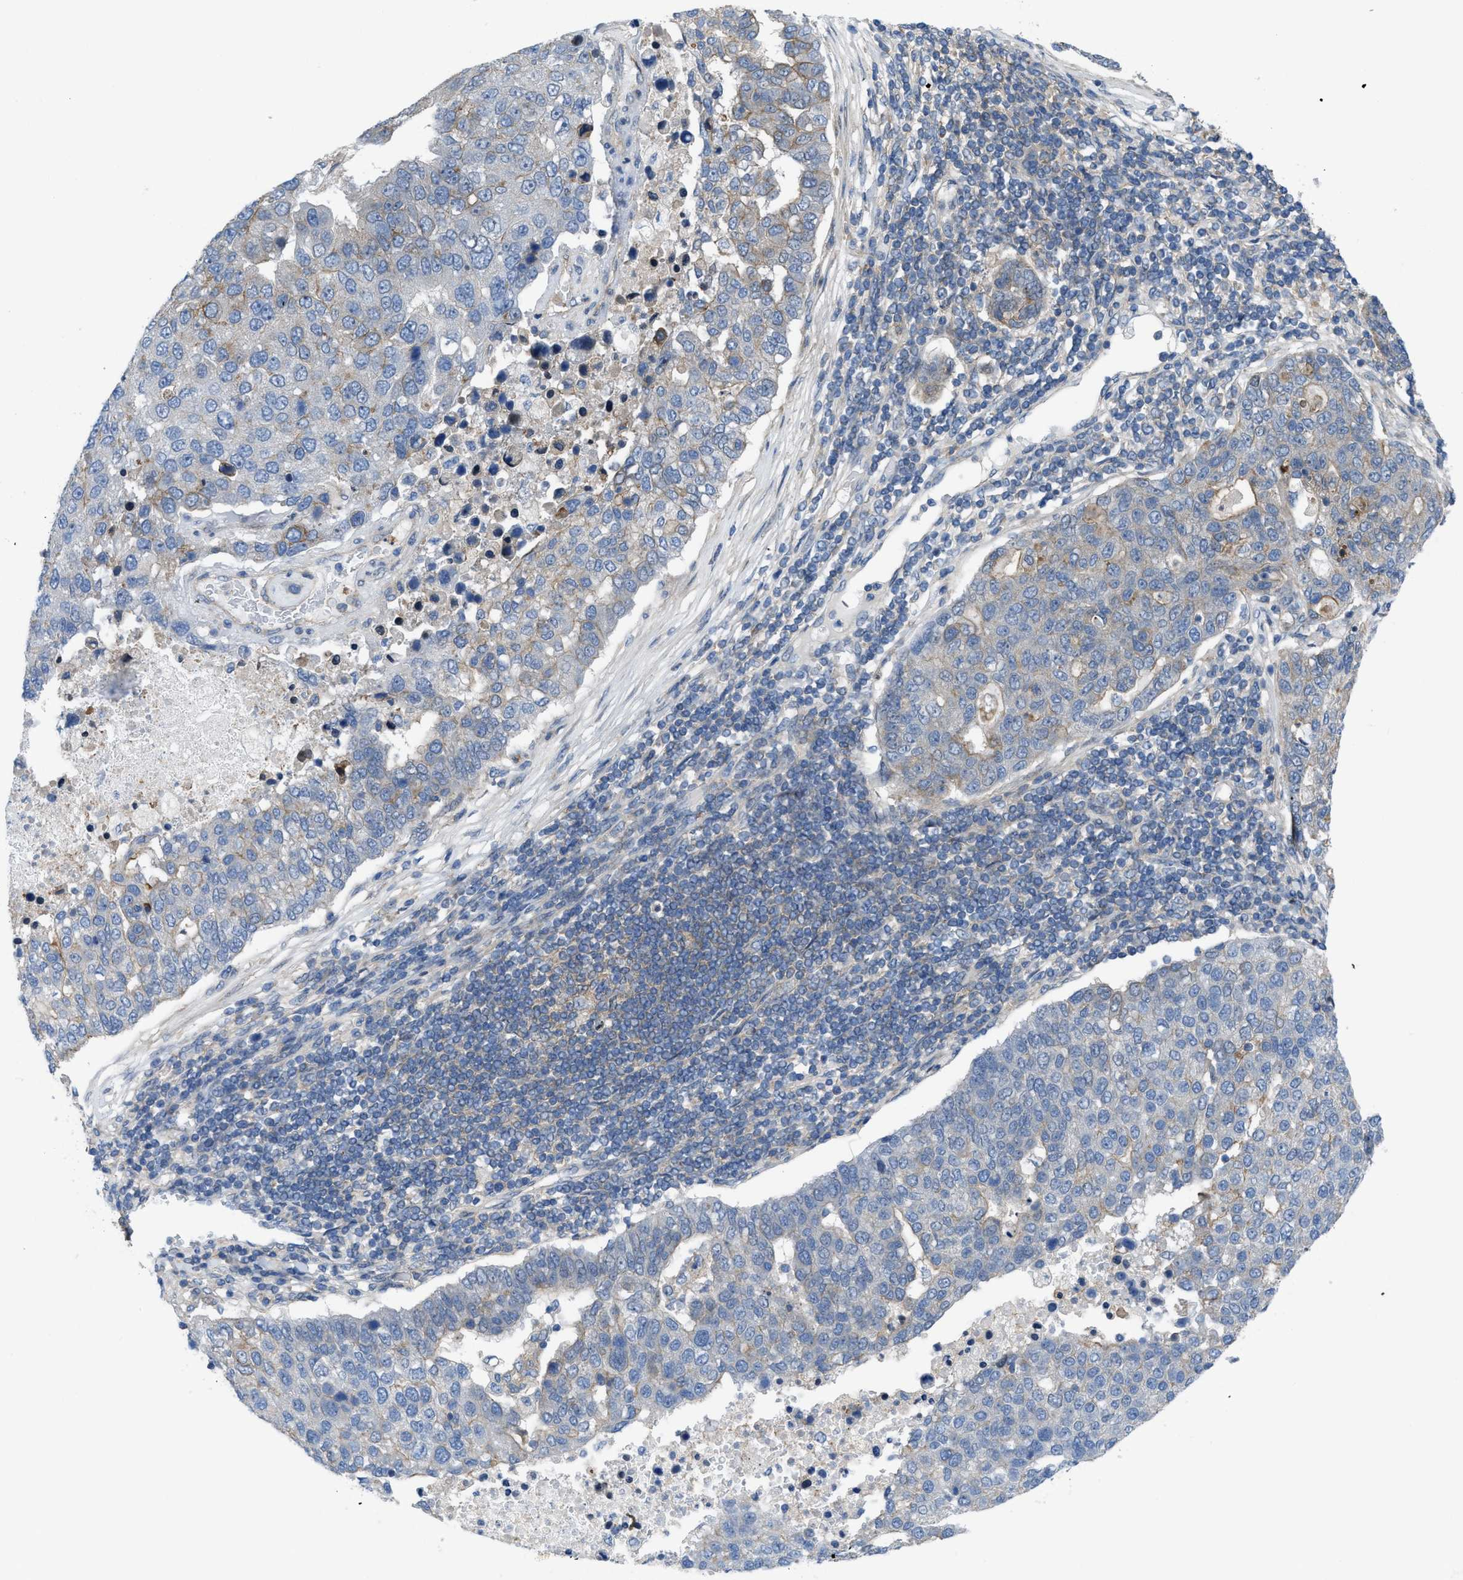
{"staining": {"intensity": "moderate", "quantity": "<25%", "location": "cytoplasmic/membranous"}, "tissue": "pancreatic cancer", "cell_type": "Tumor cells", "image_type": "cancer", "snomed": [{"axis": "morphology", "description": "Adenocarcinoma, NOS"}, {"axis": "topography", "description": "Pancreas"}], "caption": "A high-resolution histopathology image shows immunohistochemistry (IHC) staining of pancreatic cancer, which exhibits moderate cytoplasmic/membranous positivity in about <25% of tumor cells. (brown staining indicates protein expression, while blue staining denotes nuclei).", "gene": "MYO18A", "patient": {"sex": "female", "age": 61}}